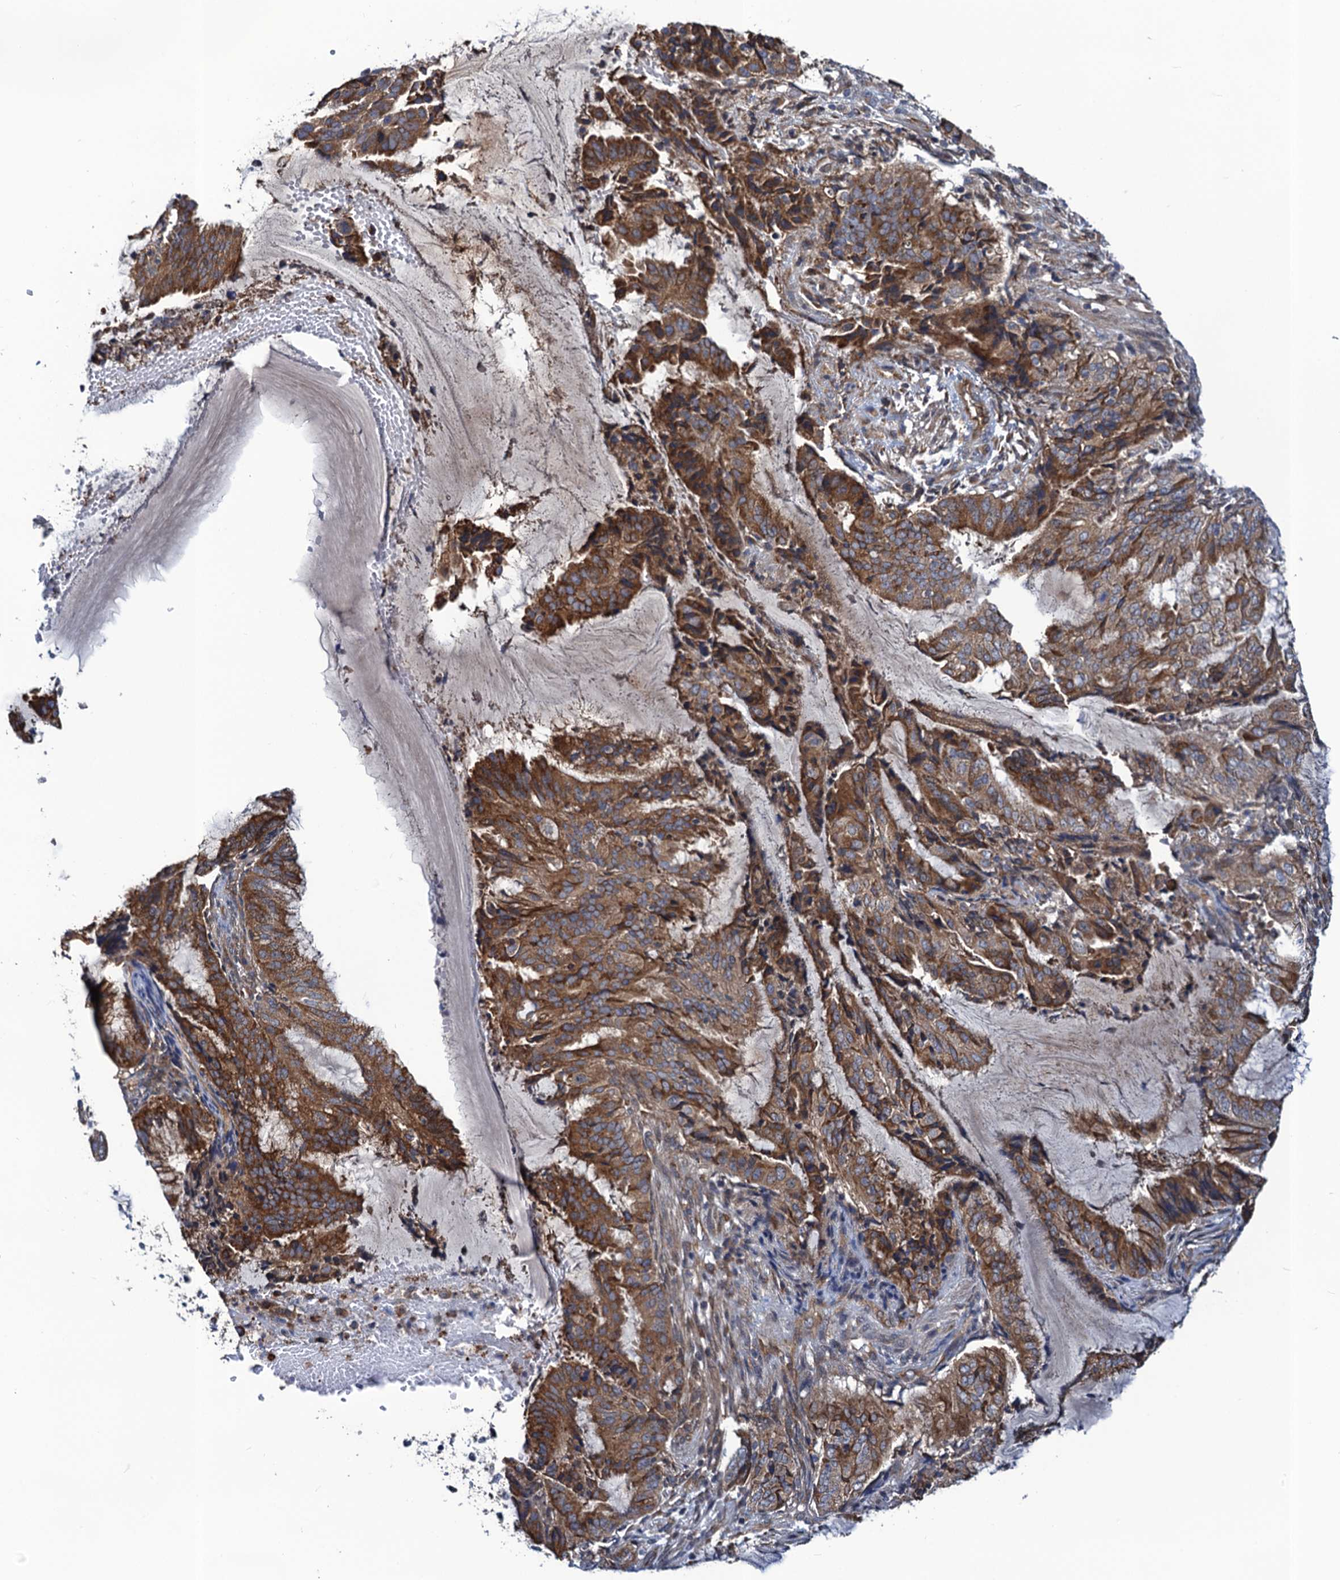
{"staining": {"intensity": "moderate", "quantity": ">75%", "location": "cytoplasmic/membranous"}, "tissue": "endometrial cancer", "cell_type": "Tumor cells", "image_type": "cancer", "snomed": [{"axis": "morphology", "description": "Adenocarcinoma, NOS"}, {"axis": "topography", "description": "Endometrium"}], "caption": "Immunohistochemistry photomicrograph of neoplastic tissue: endometrial cancer (adenocarcinoma) stained using immunohistochemistry demonstrates medium levels of moderate protein expression localized specifically in the cytoplasmic/membranous of tumor cells, appearing as a cytoplasmic/membranous brown color.", "gene": "PGLS", "patient": {"sex": "female", "age": 51}}